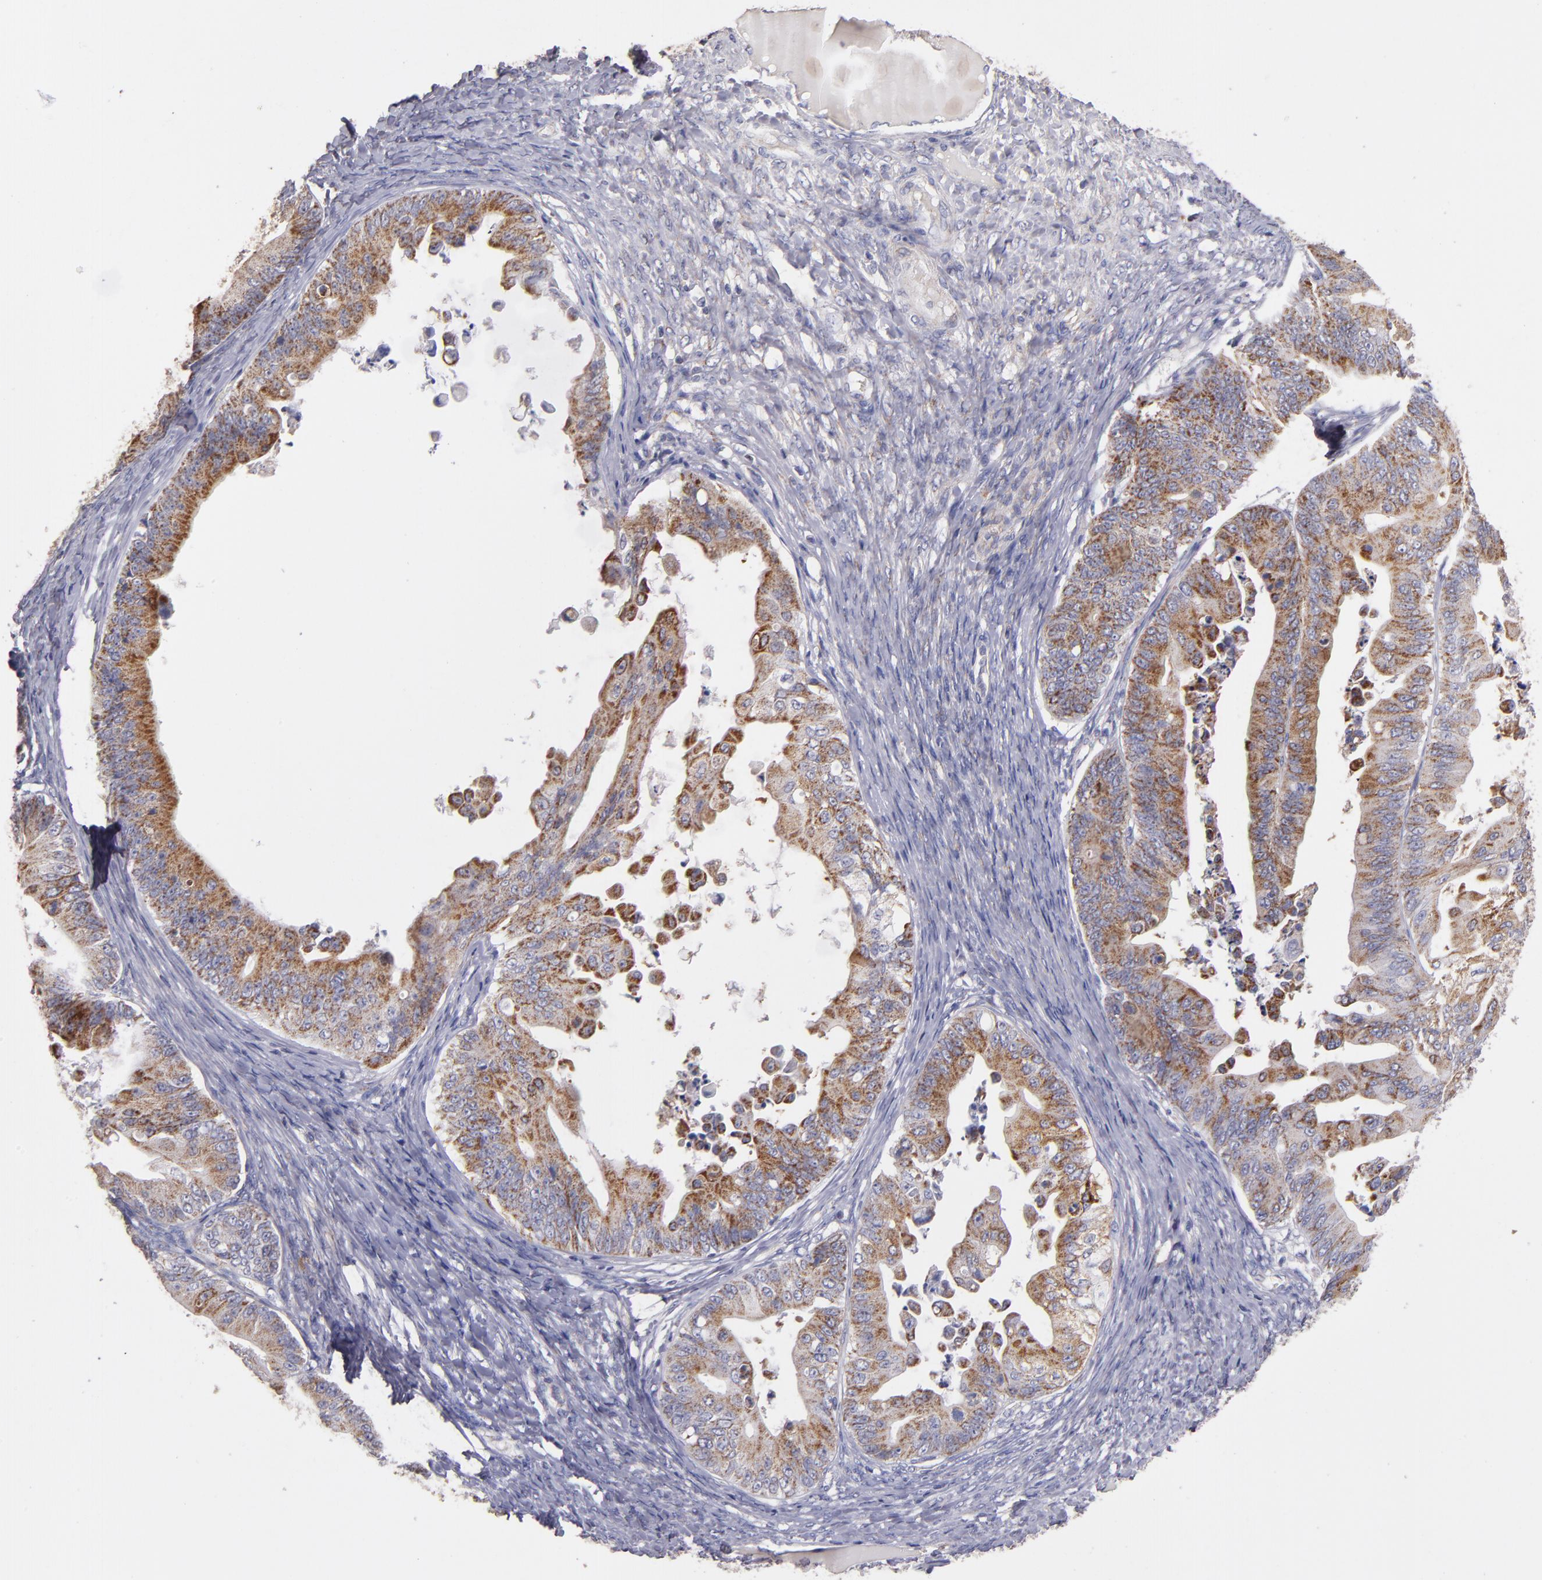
{"staining": {"intensity": "moderate", "quantity": ">75%", "location": "cytoplasmic/membranous"}, "tissue": "ovarian cancer", "cell_type": "Tumor cells", "image_type": "cancer", "snomed": [{"axis": "morphology", "description": "Cystadenocarcinoma, mucinous, NOS"}, {"axis": "topography", "description": "Ovary"}], "caption": "Mucinous cystadenocarcinoma (ovarian) tissue shows moderate cytoplasmic/membranous expression in approximately >75% of tumor cells", "gene": "CLTA", "patient": {"sex": "female", "age": 37}}